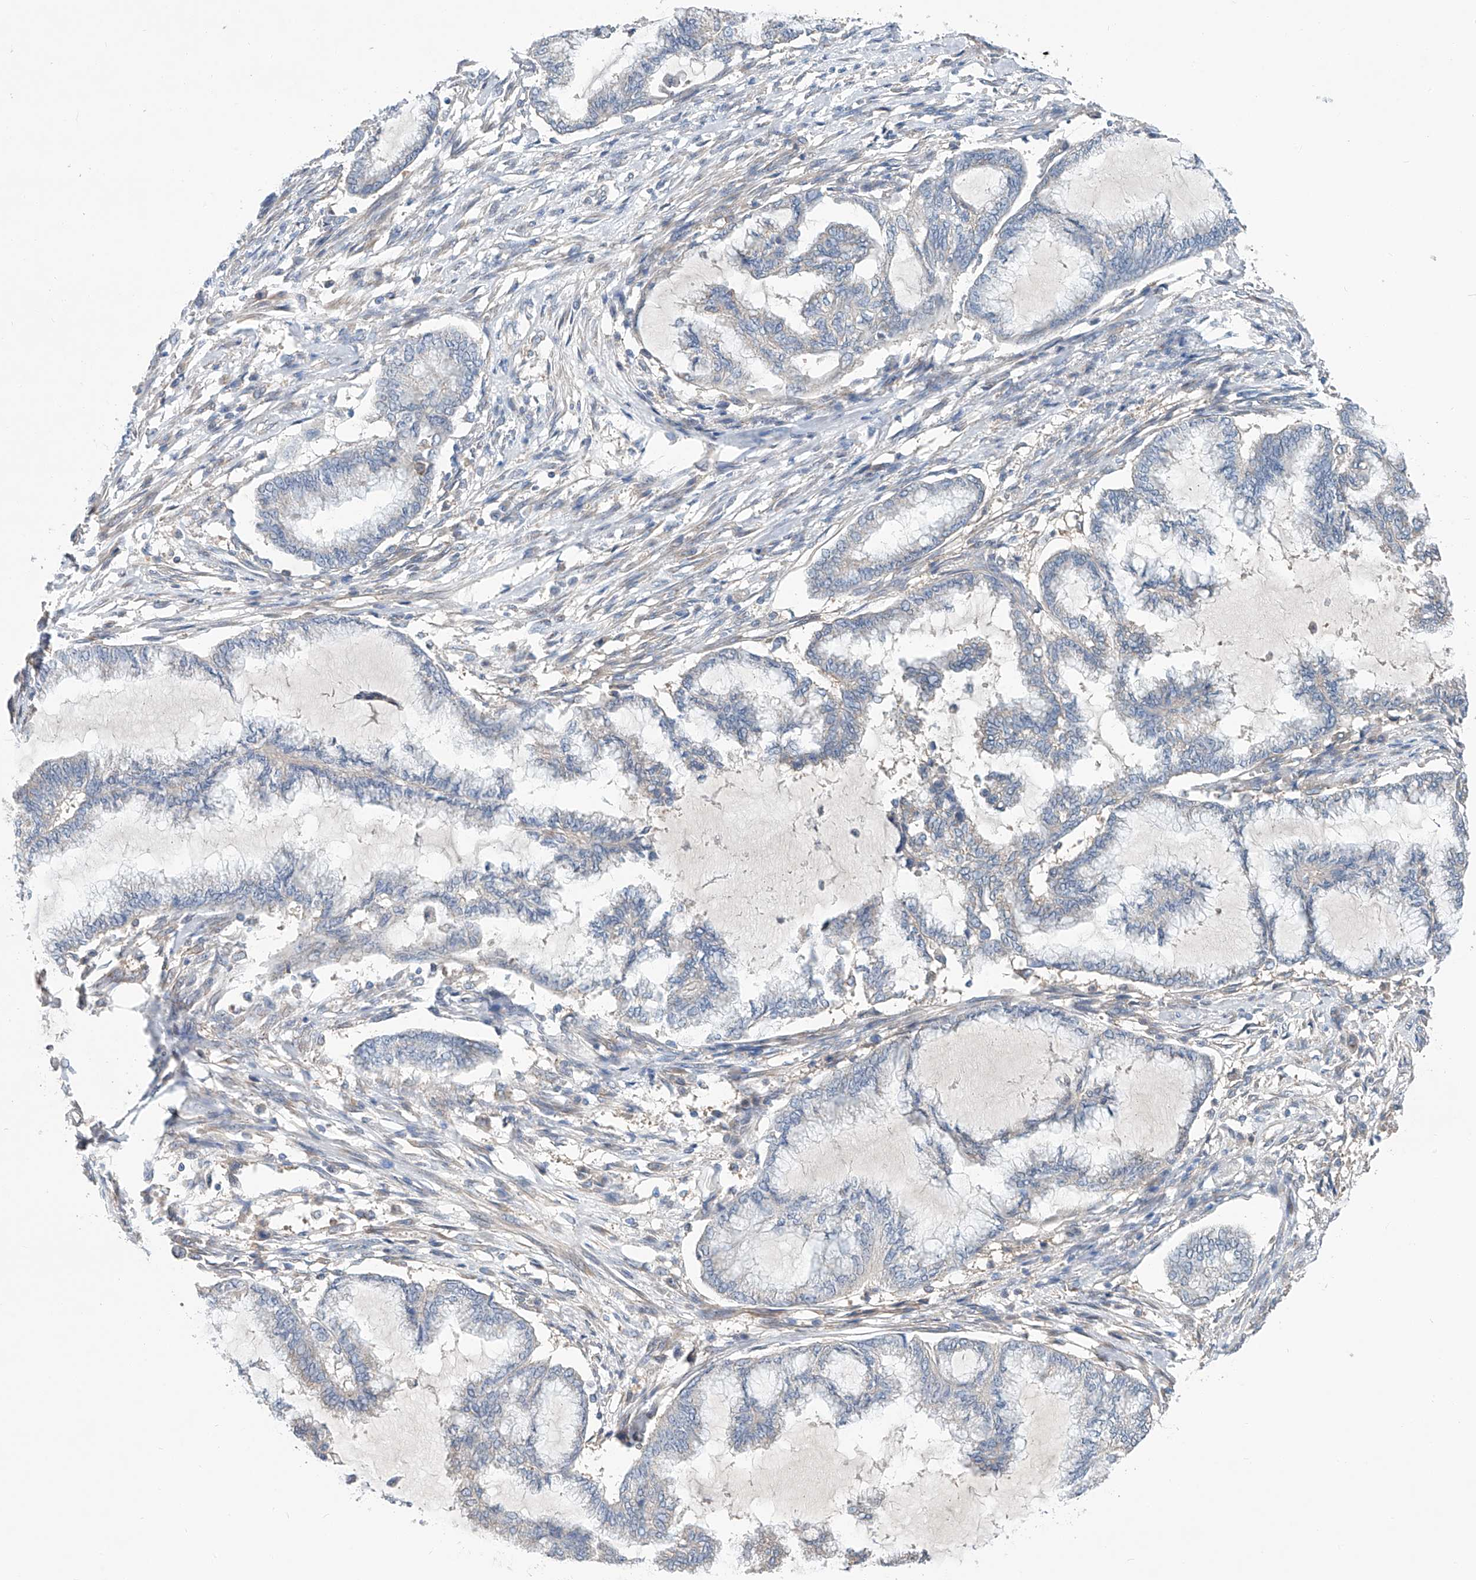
{"staining": {"intensity": "negative", "quantity": "none", "location": "none"}, "tissue": "endometrial cancer", "cell_type": "Tumor cells", "image_type": "cancer", "snomed": [{"axis": "morphology", "description": "Adenocarcinoma, NOS"}, {"axis": "topography", "description": "Endometrium"}], "caption": "Tumor cells show no significant positivity in endometrial cancer.", "gene": "SLC22A7", "patient": {"sex": "female", "age": 86}}